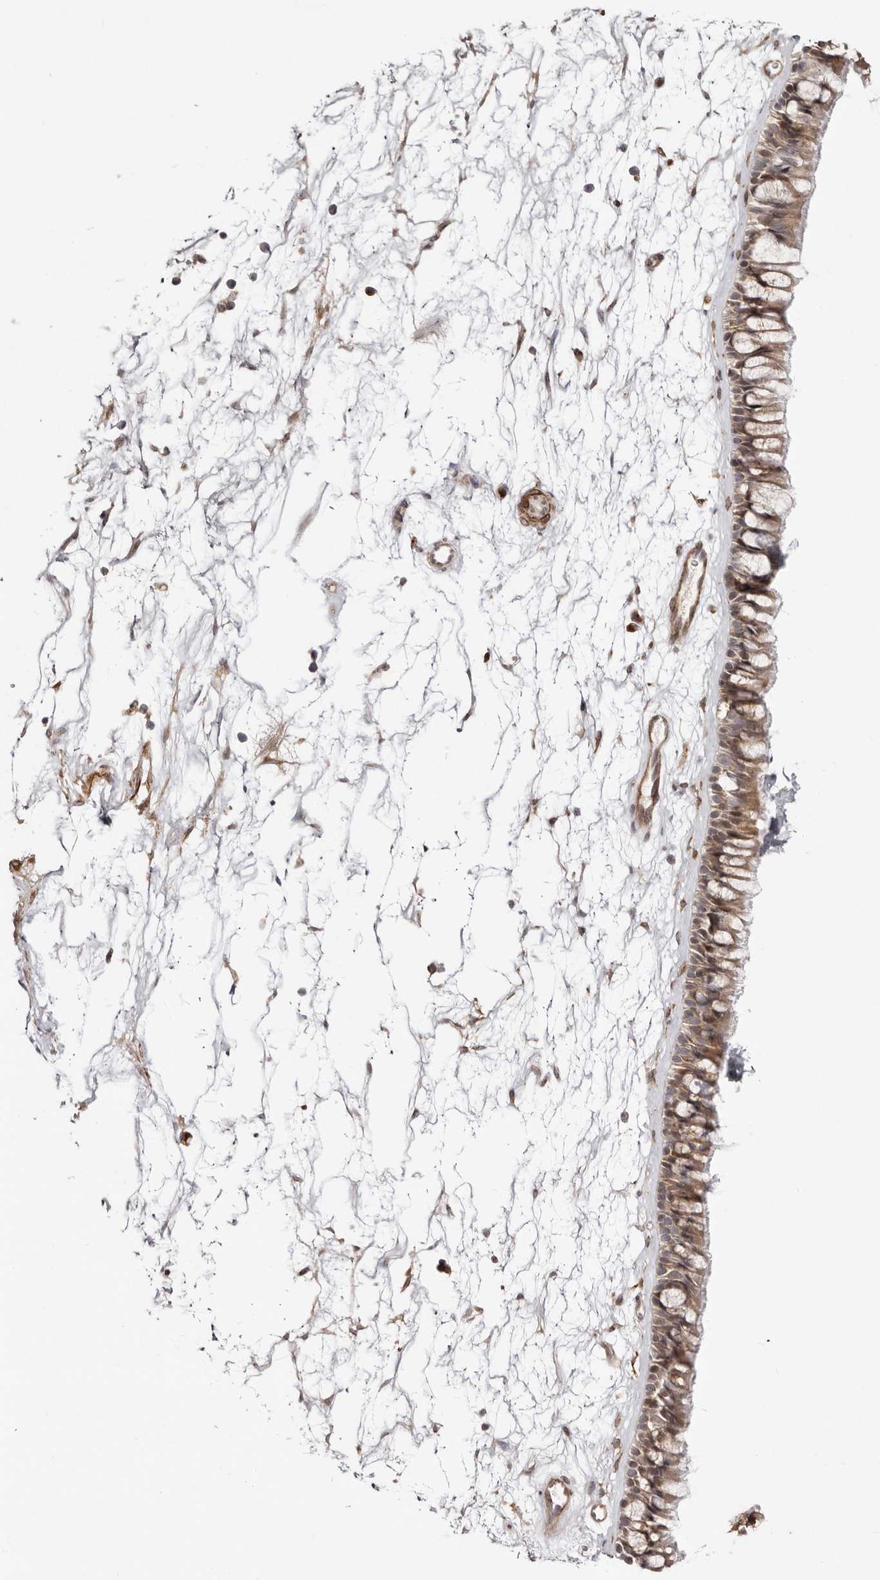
{"staining": {"intensity": "moderate", "quantity": ">75%", "location": "cytoplasmic/membranous"}, "tissue": "nasopharynx", "cell_type": "Respiratory epithelial cells", "image_type": "normal", "snomed": [{"axis": "morphology", "description": "Normal tissue, NOS"}, {"axis": "topography", "description": "Nasopharynx"}], "caption": "Protein expression analysis of benign human nasopharynx reveals moderate cytoplasmic/membranous expression in approximately >75% of respiratory epithelial cells. The staining was performed using DAB (3,3'-diaminobenzidine) to visualize the protein expression in brown, while the nuclei were stained in blue with hematoxylin (Magnification: 20x).", "gene": "MICAL2", "patient": {"sex": "male", "age": 64}}